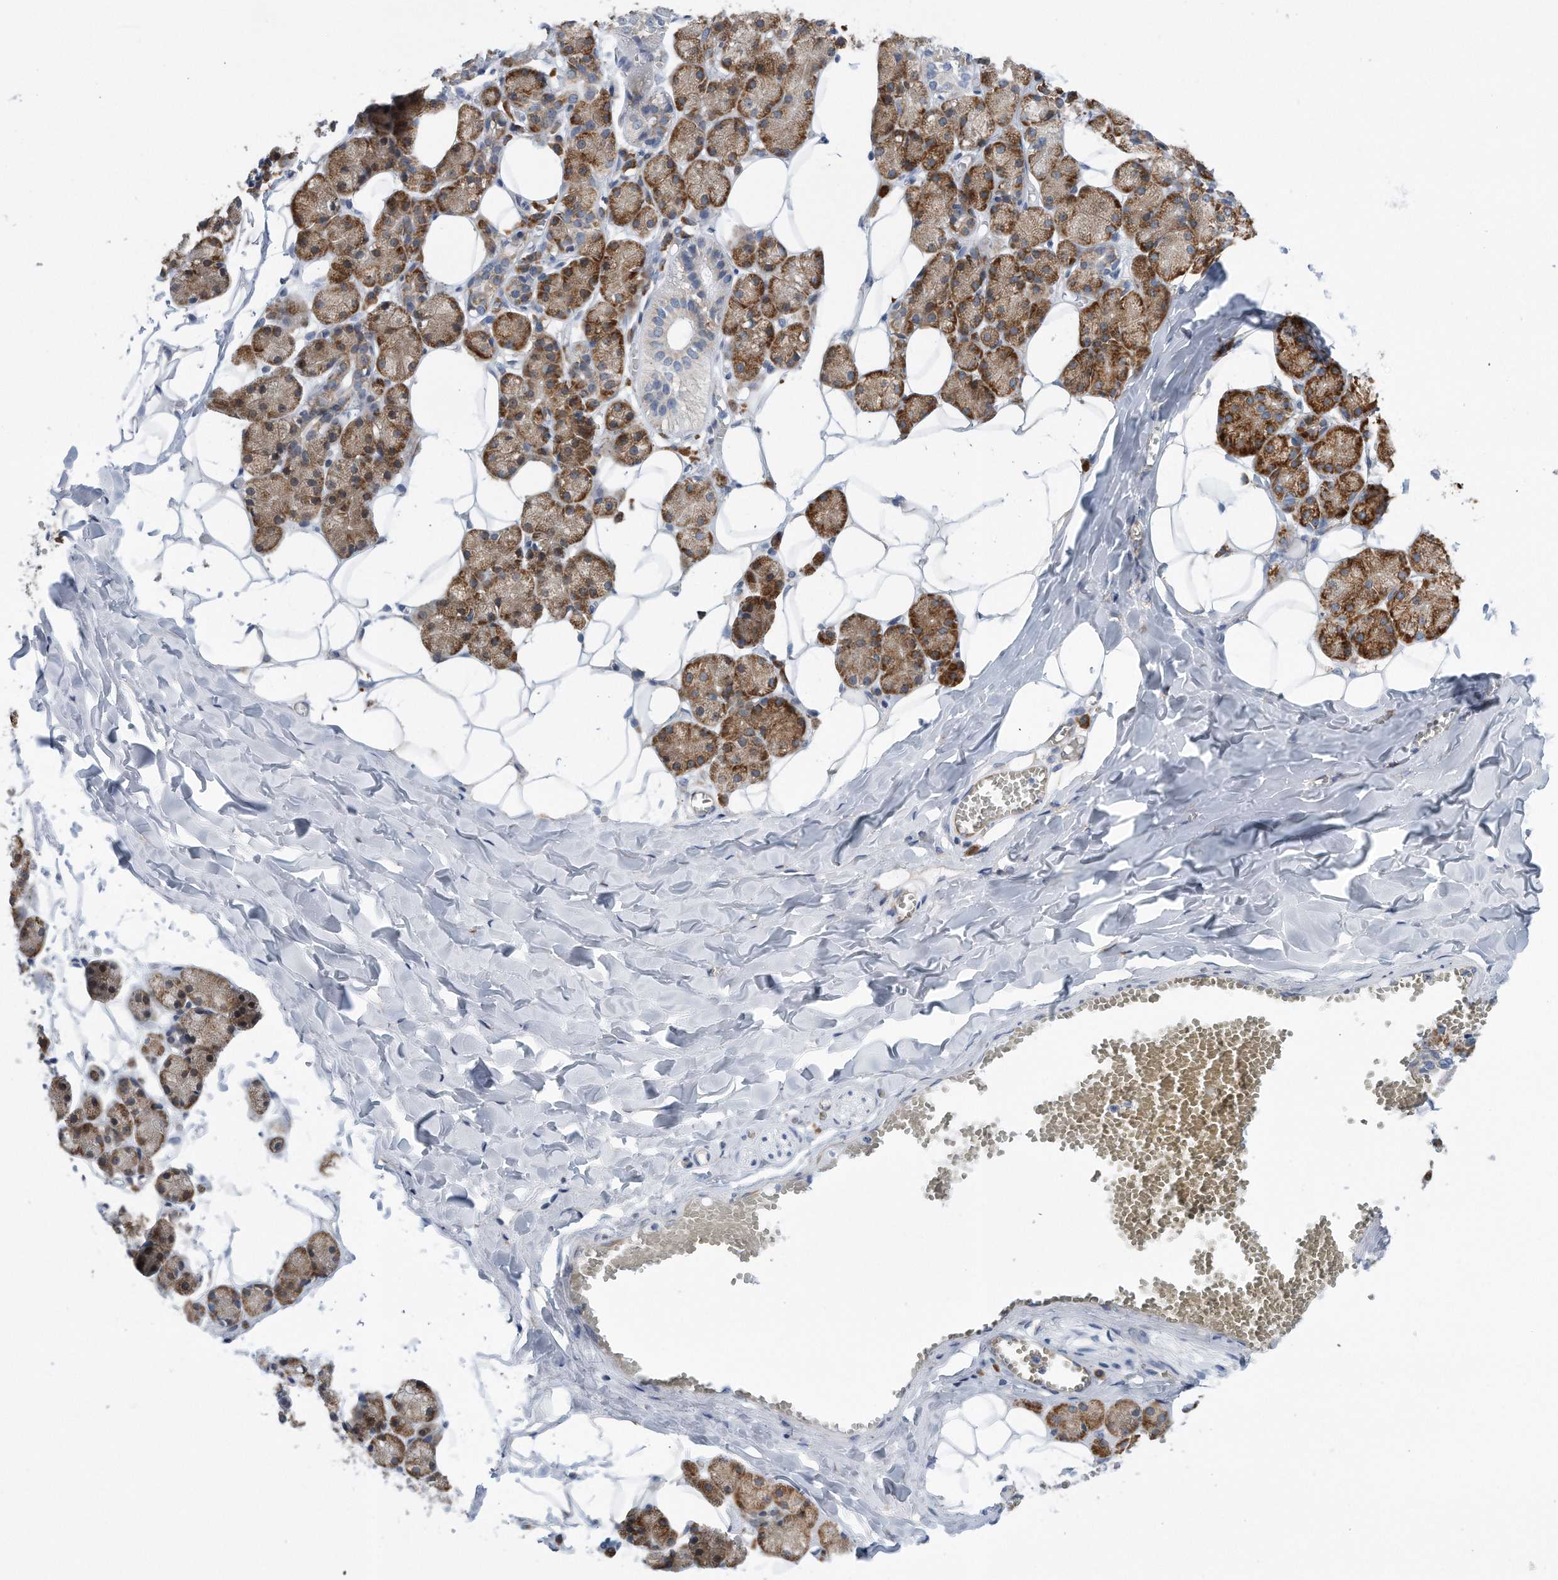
{"staining": {"intensity": "strong", "quantity": ">75%", "location": "cytoplasmic/membranous"}, "tissue": "salivary gland", "cell_type": "Glandular cells", "image_type": "normal", "snomed": [{"axis": "morphology", "description": "Normal tissue, NOS"}, {"axis": "topography", "description": "Salivary gland"}], "caption": "Salivary gland stained with DAB (3,3'-diaminobenzidine) immunohistochemistry (IHC) displays high levels of strong cytoplasmic/membranous expression in approximately >75% of glandular cells.", "gene": "RPL26L1", "patient": {"sex": "female", "age": 33}}